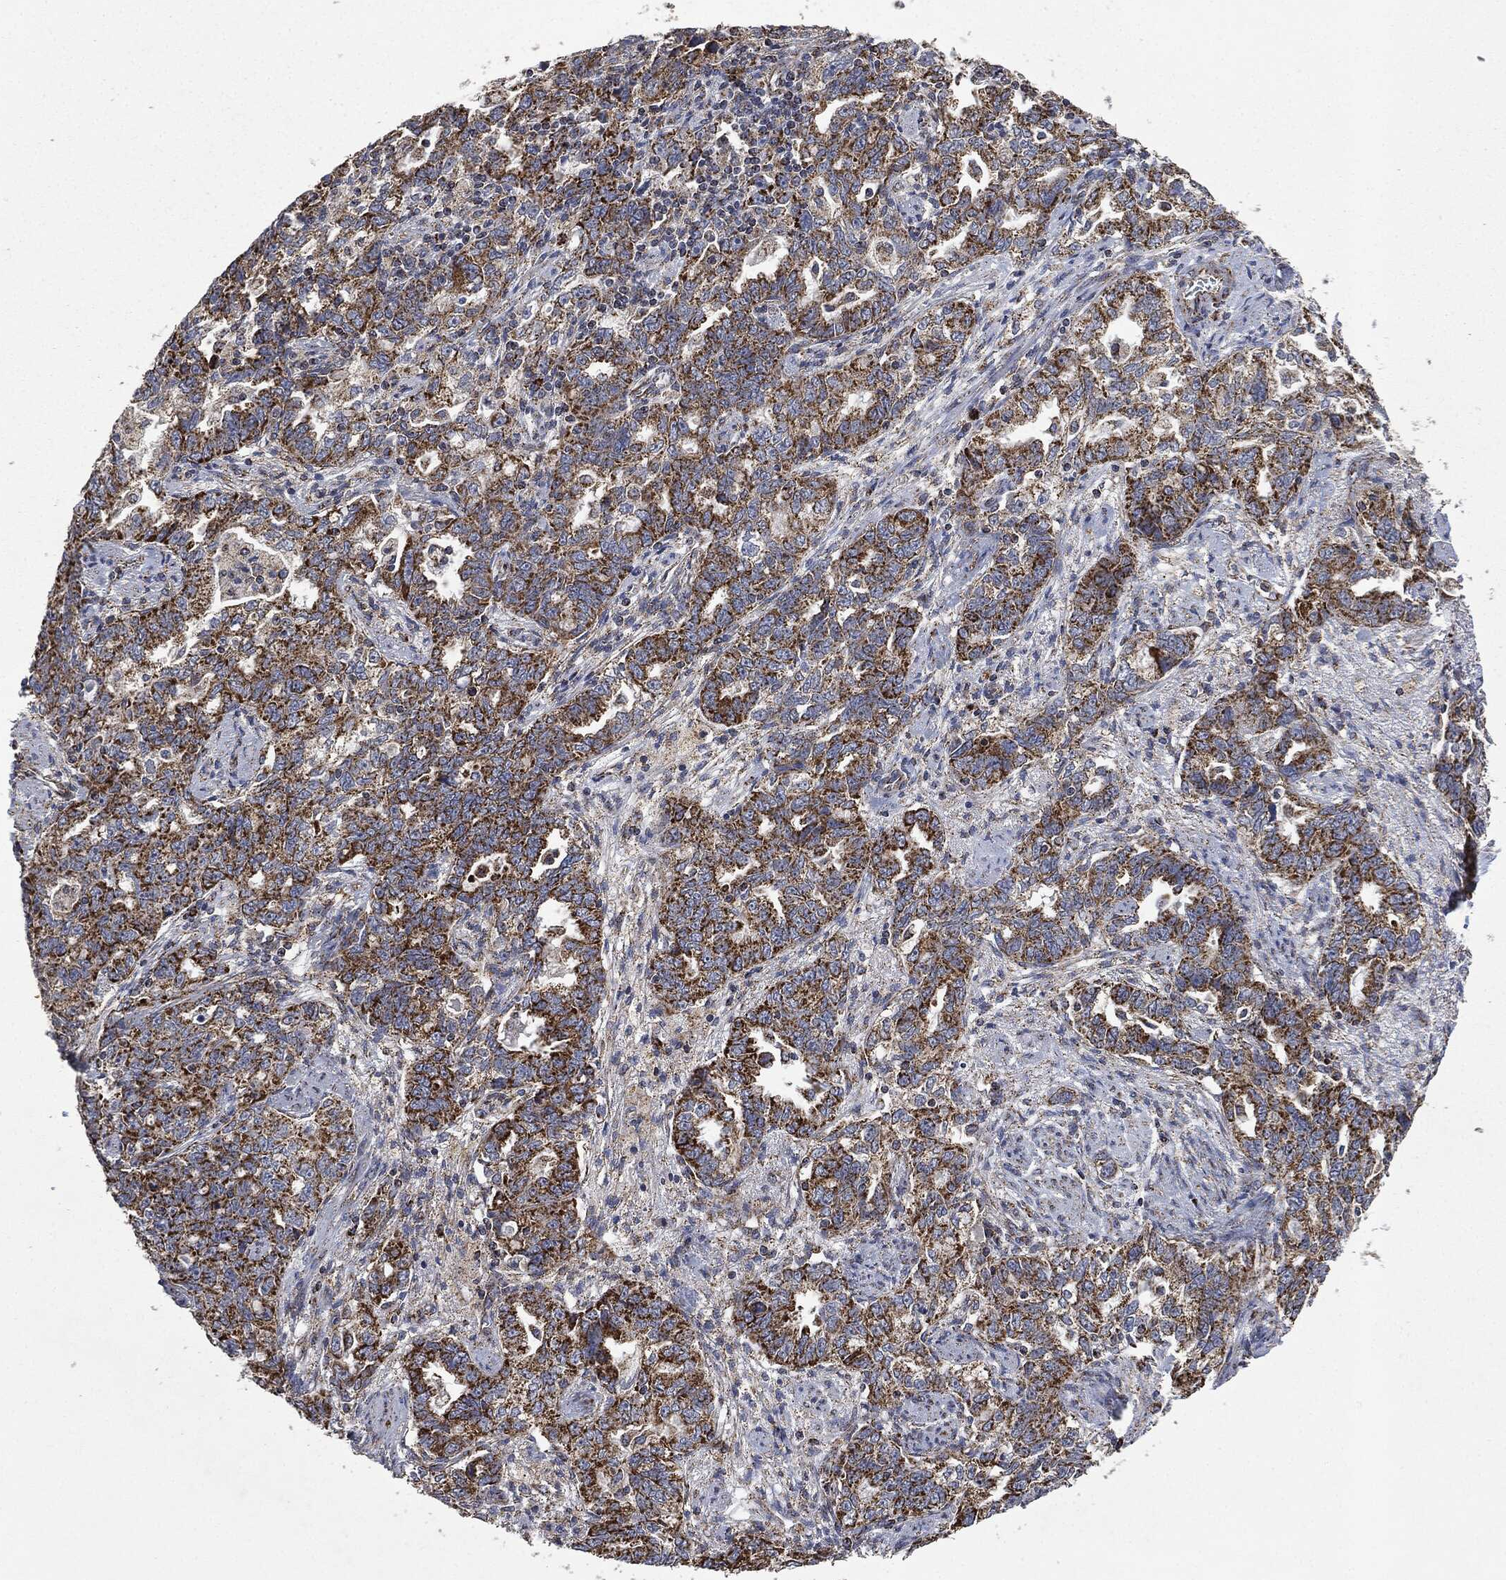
{"staining": {"intensity": "strong", "quantity": ">75%", "location": "cytoplasmic/membranous"}, "tissue": "ovarian cancer", "cell_type": "Tumor cells", "image_type": "cancer", "snomed": [{"axis": "morphology", "description": "Cystadenocarcinoma, serous, NOS"}, {"axis": "topography", "description": "Ovary"}], "caption": "DAB immunohistochemical staining of ovarian serous cystadenocarcinoma reveals strong cytoplasmic/membranous protein expression in approximately >75% of tumor cells.", "gene": "RYK", "patient": {"sex": "female", "age": 51}}